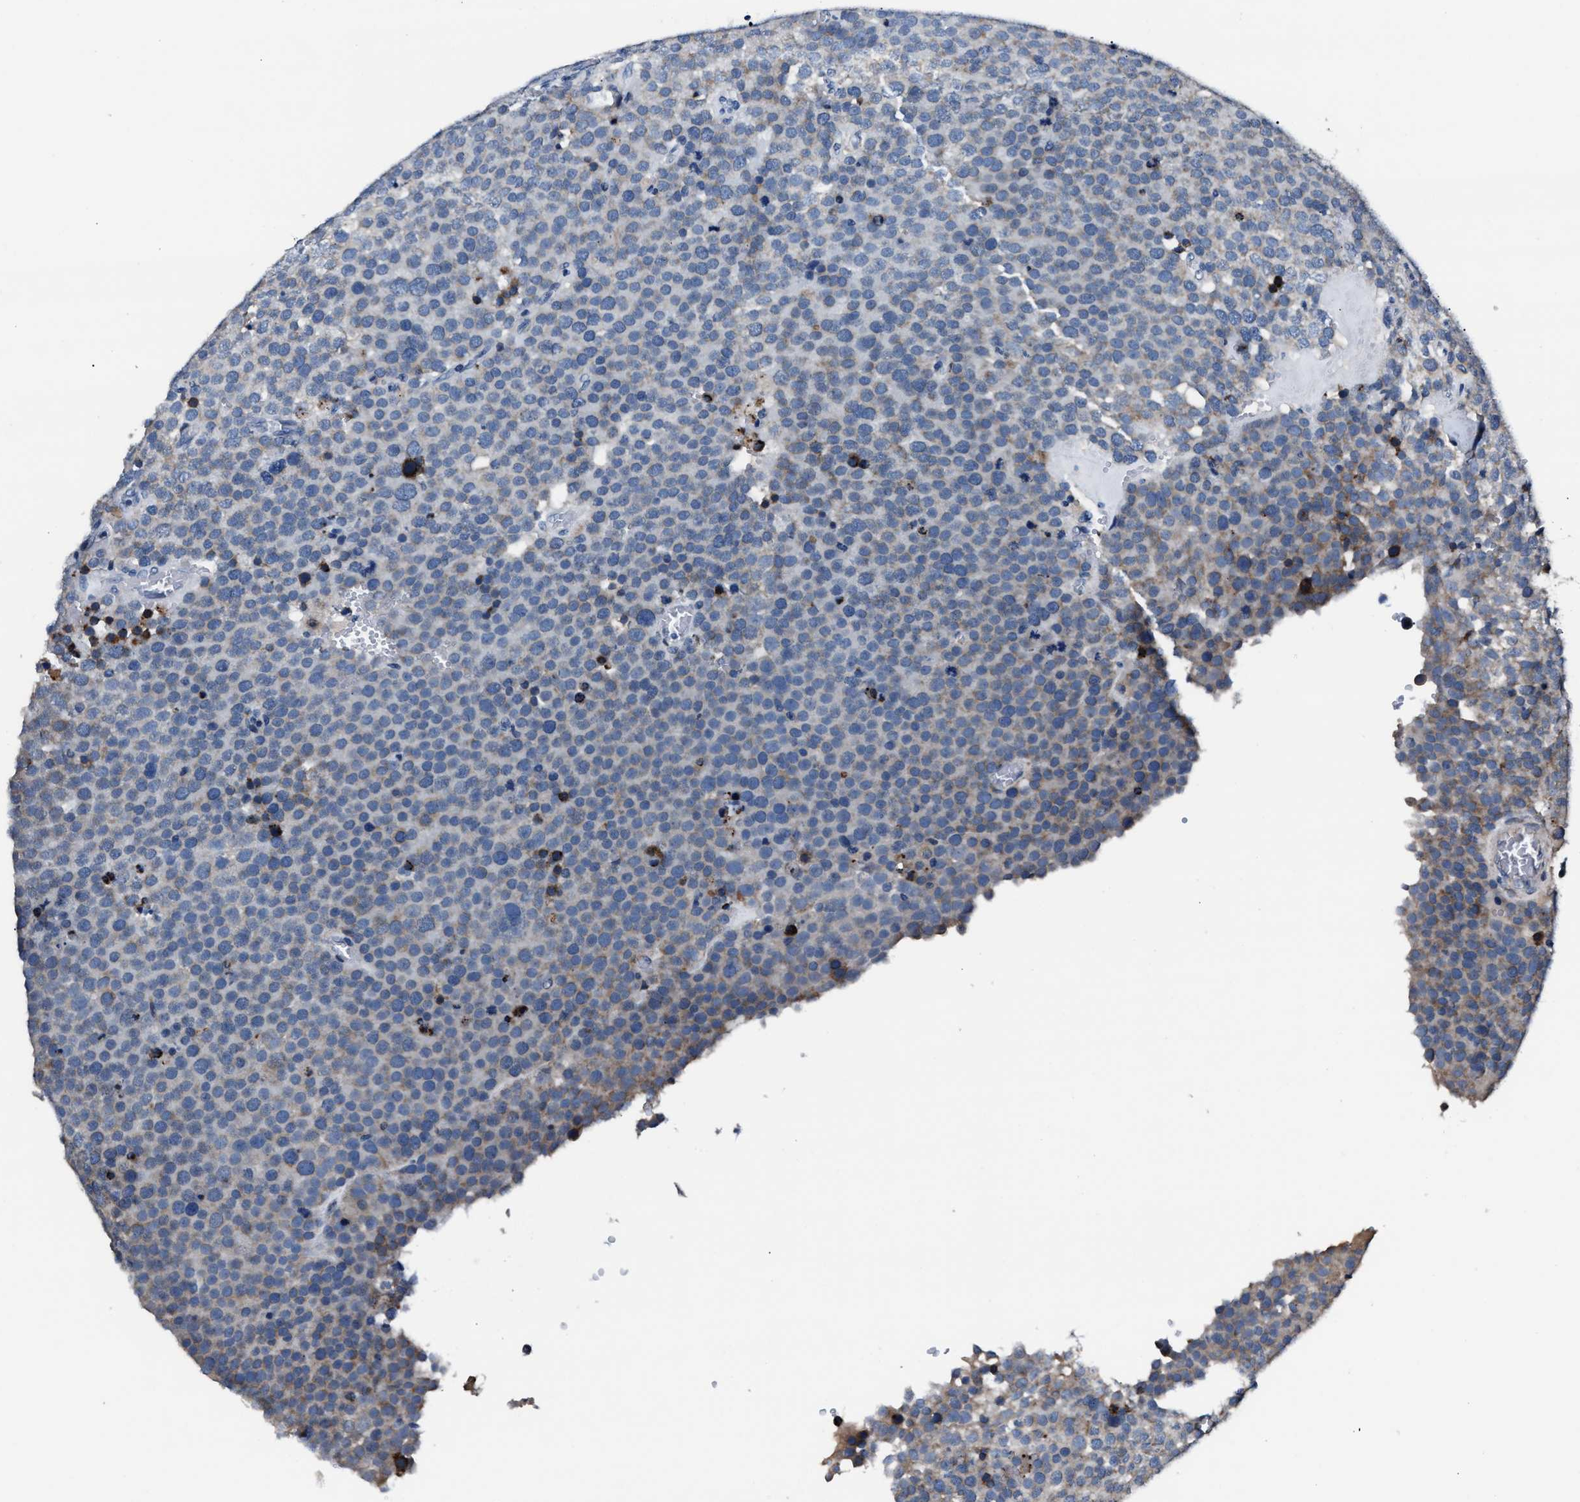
{"staining": {"intensity": "weak", "quantity": "25%-75%", "location": "cytoplasmic/membranous"}, "tissue": "testis cancer", "cell_type": "Tumor cells", "image_type": "cancer", "snomed": [{"axis": "morphology", "description": "Normal tissue, NOS"}, {"axis": "morphology", "description": "Seminoma, NOS"}, {"axis": "topography", "description": "Testis"}], "caption": "Approximately 25%-75% of tumor cells in seminoma (testis) exhibit weak cytoplasmic/membranous protein expression as visualized by brown immunohistochemical staining.", "gene": "DNAJC24", "patient": {"sex": "male", "age": 71}}